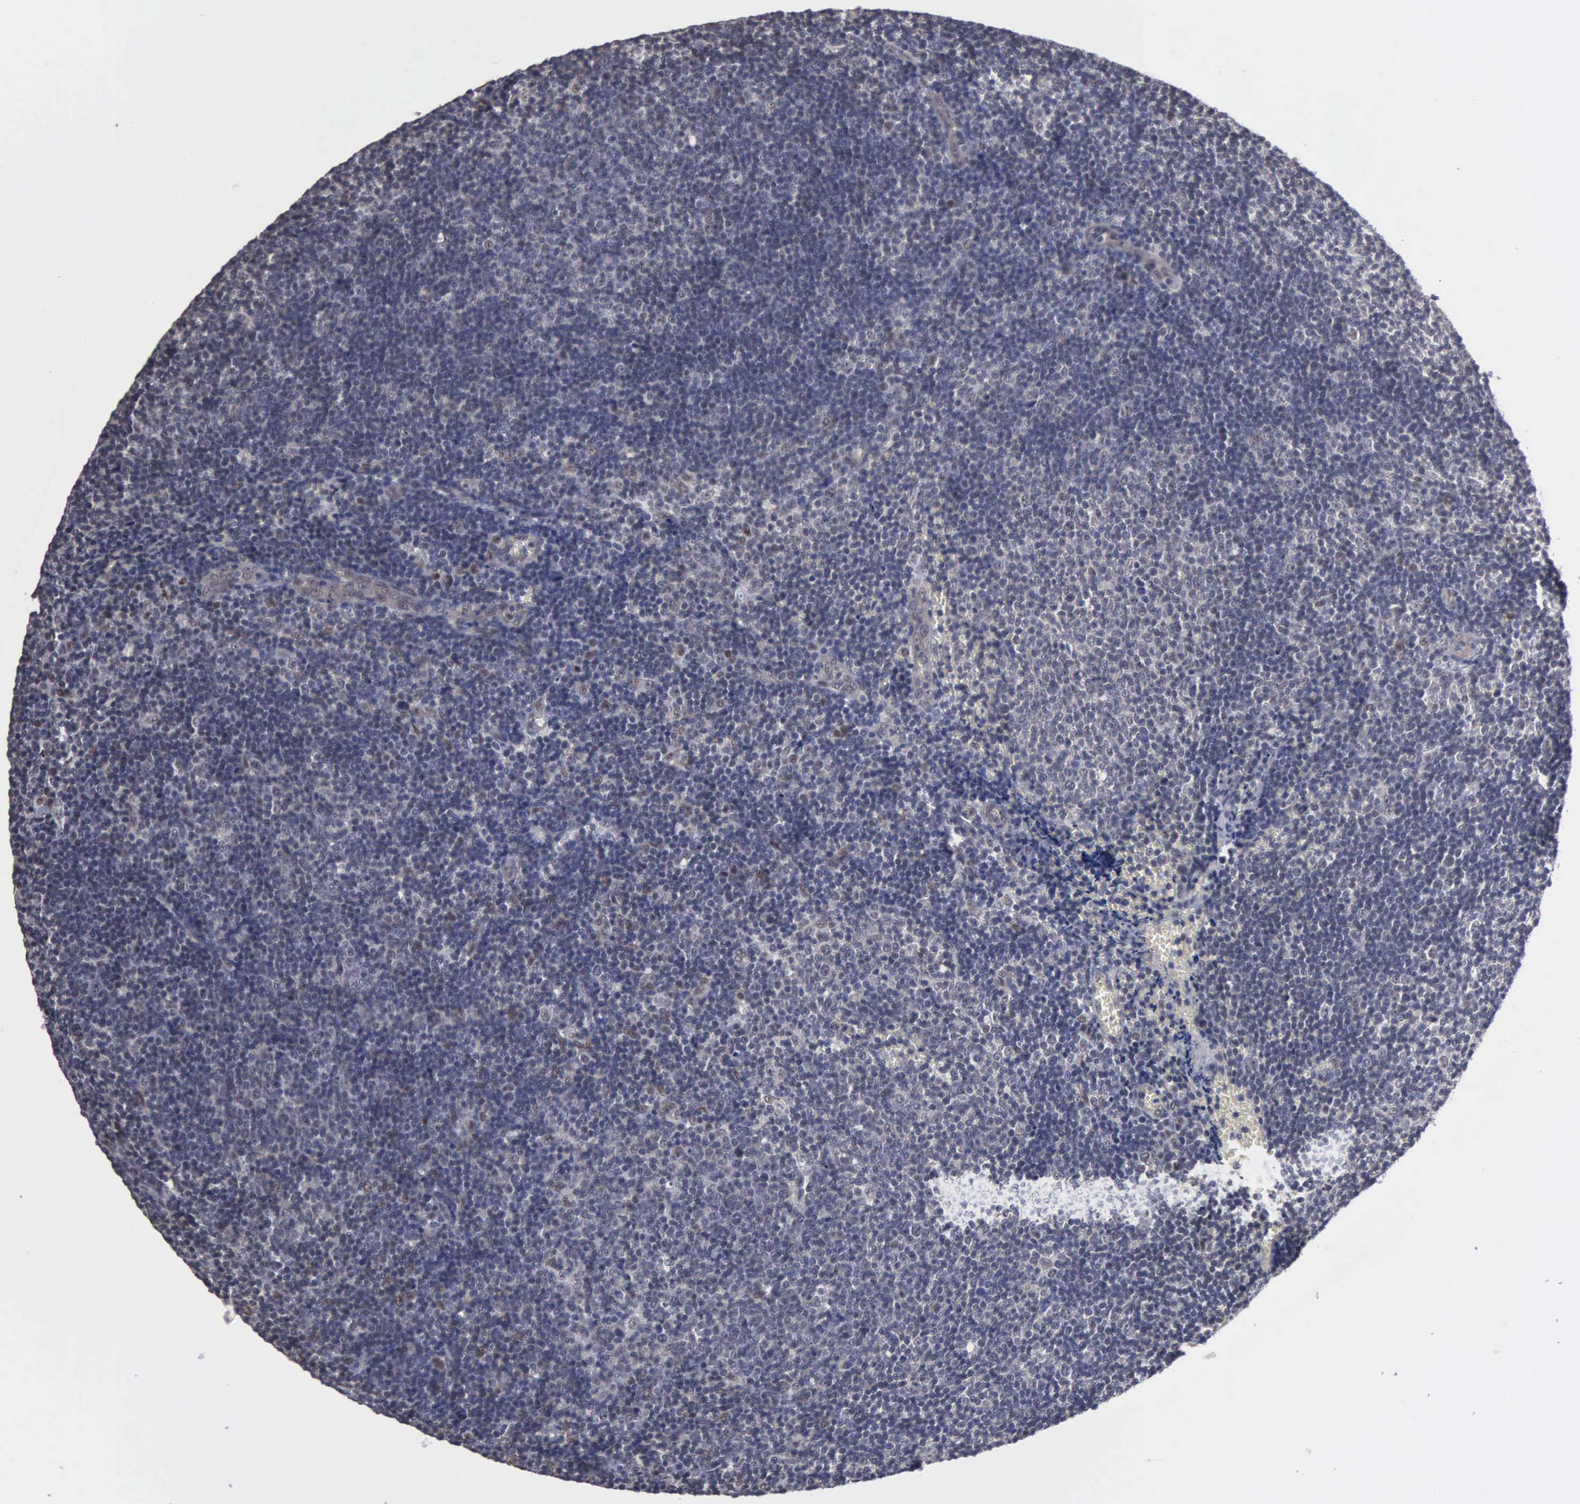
{"staining": {"intensity": "weak", "quantity": "<25%", "location": "nuclear"}, "tissue": "lymphoma", "cell_type": "Tumor cells", "image_type": "cancer", "snomed": [{"axis": "morphology", "description": "Malignant lymphoma, non-Hodgkin's type, Low grade"}, {"axis": "topography", "description": "Lymph node"}], "caption": "Histopathology image shows no protein expression in tumor cells of malignant lymphoma, non-Hodgkin's type (low-grade) tissue.", "gene": "ZBTB33", "patient": {"sex": "male", "age": 49}}